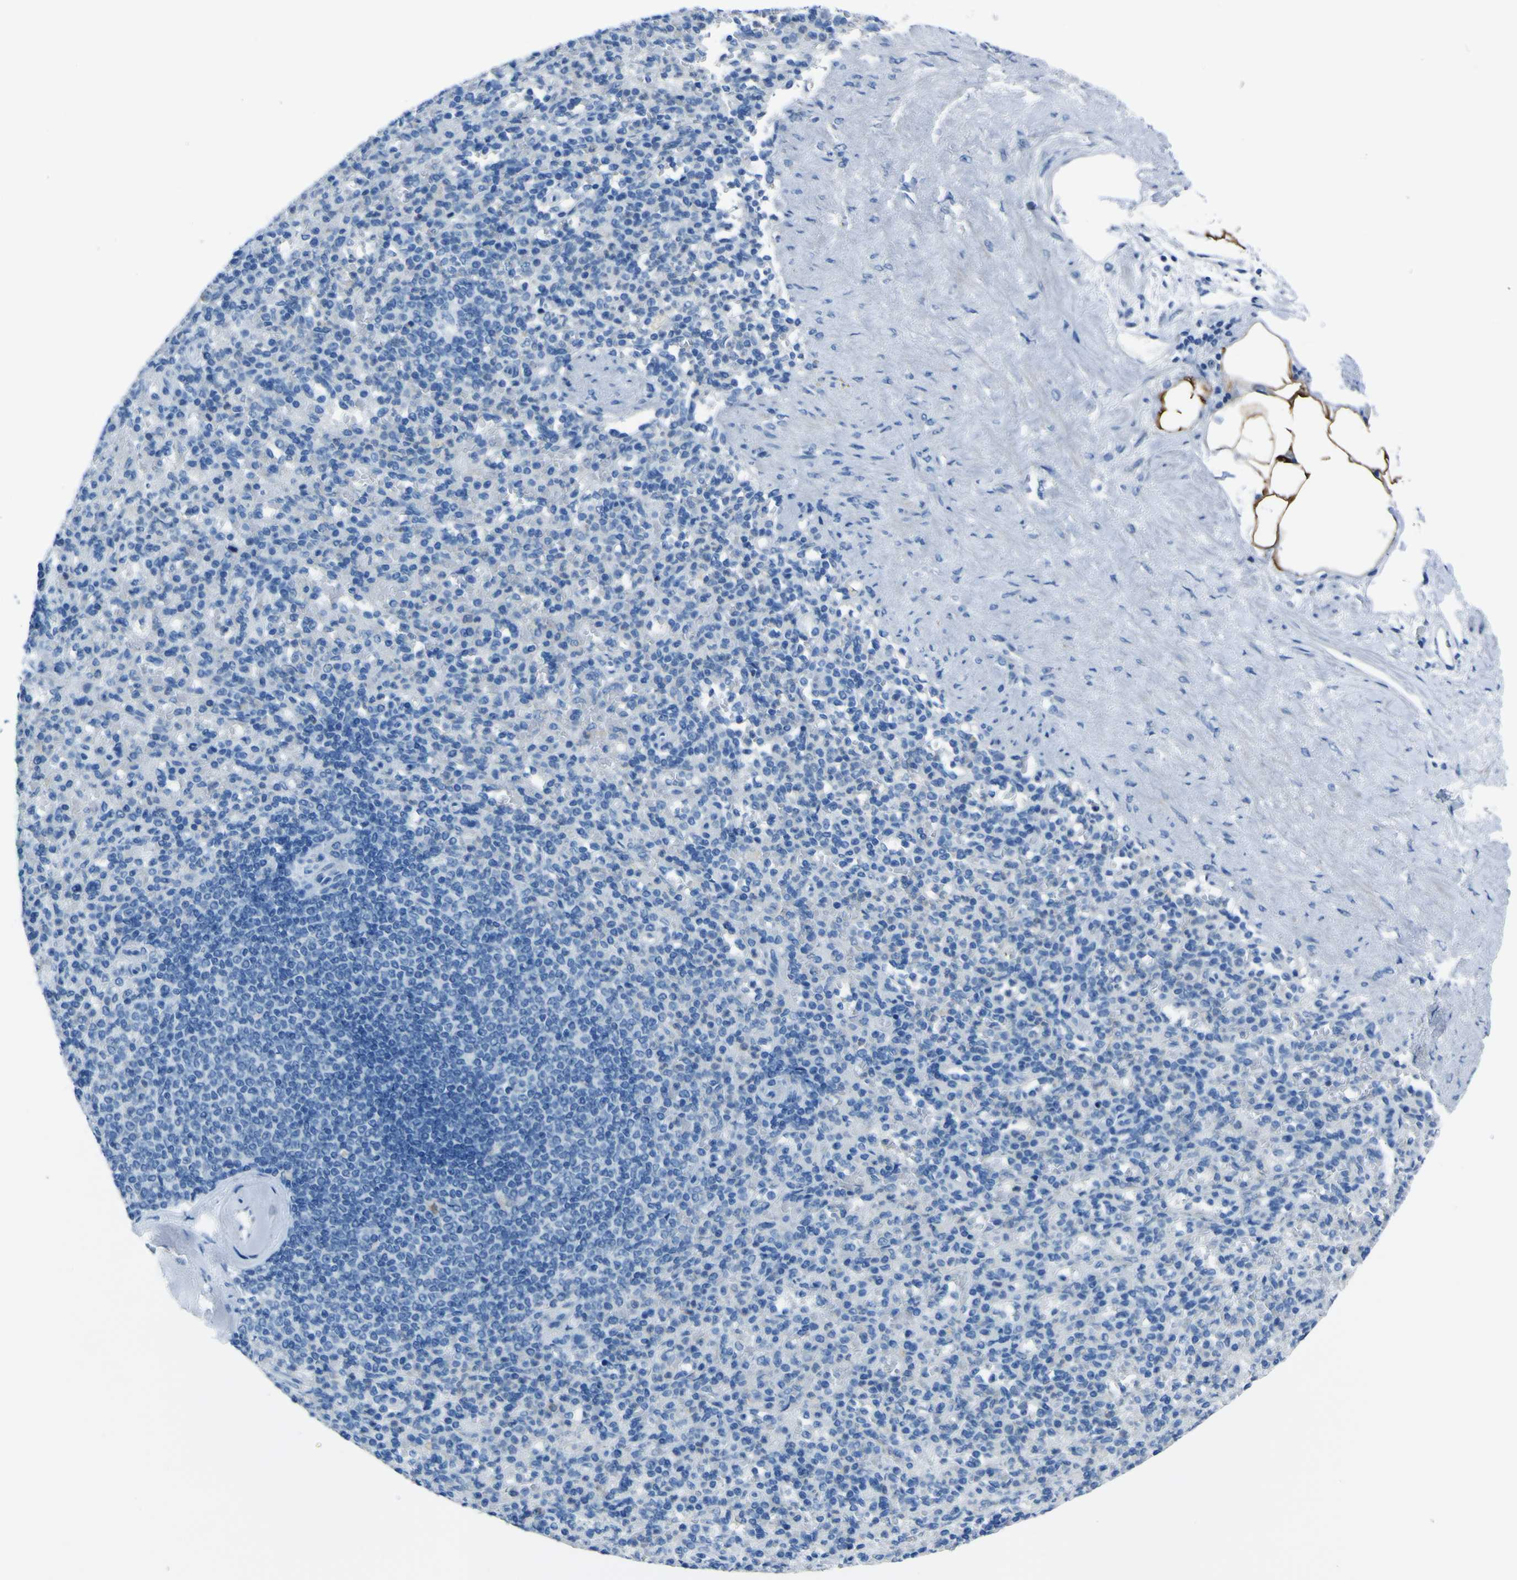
{"staining": {"intensity": "negative", "quantity": "none", "location": "none"}, "tissue": "spleen", "cell_type": "Cells in red pulp", "image_type": "normal", "snomed": [{"axis": "morphology", "description": "Normal tissue, NOS"}, {"axis": "topography", "description": "Spleen"}], "caption": "Immunohistochemistry (IHC) micrograph of benign spleen stained for a protein (brown), which exhibits no expression in cells in red pulp.", "gene": "ACSL1", "patient": {"sex": "female", "age": 74}}